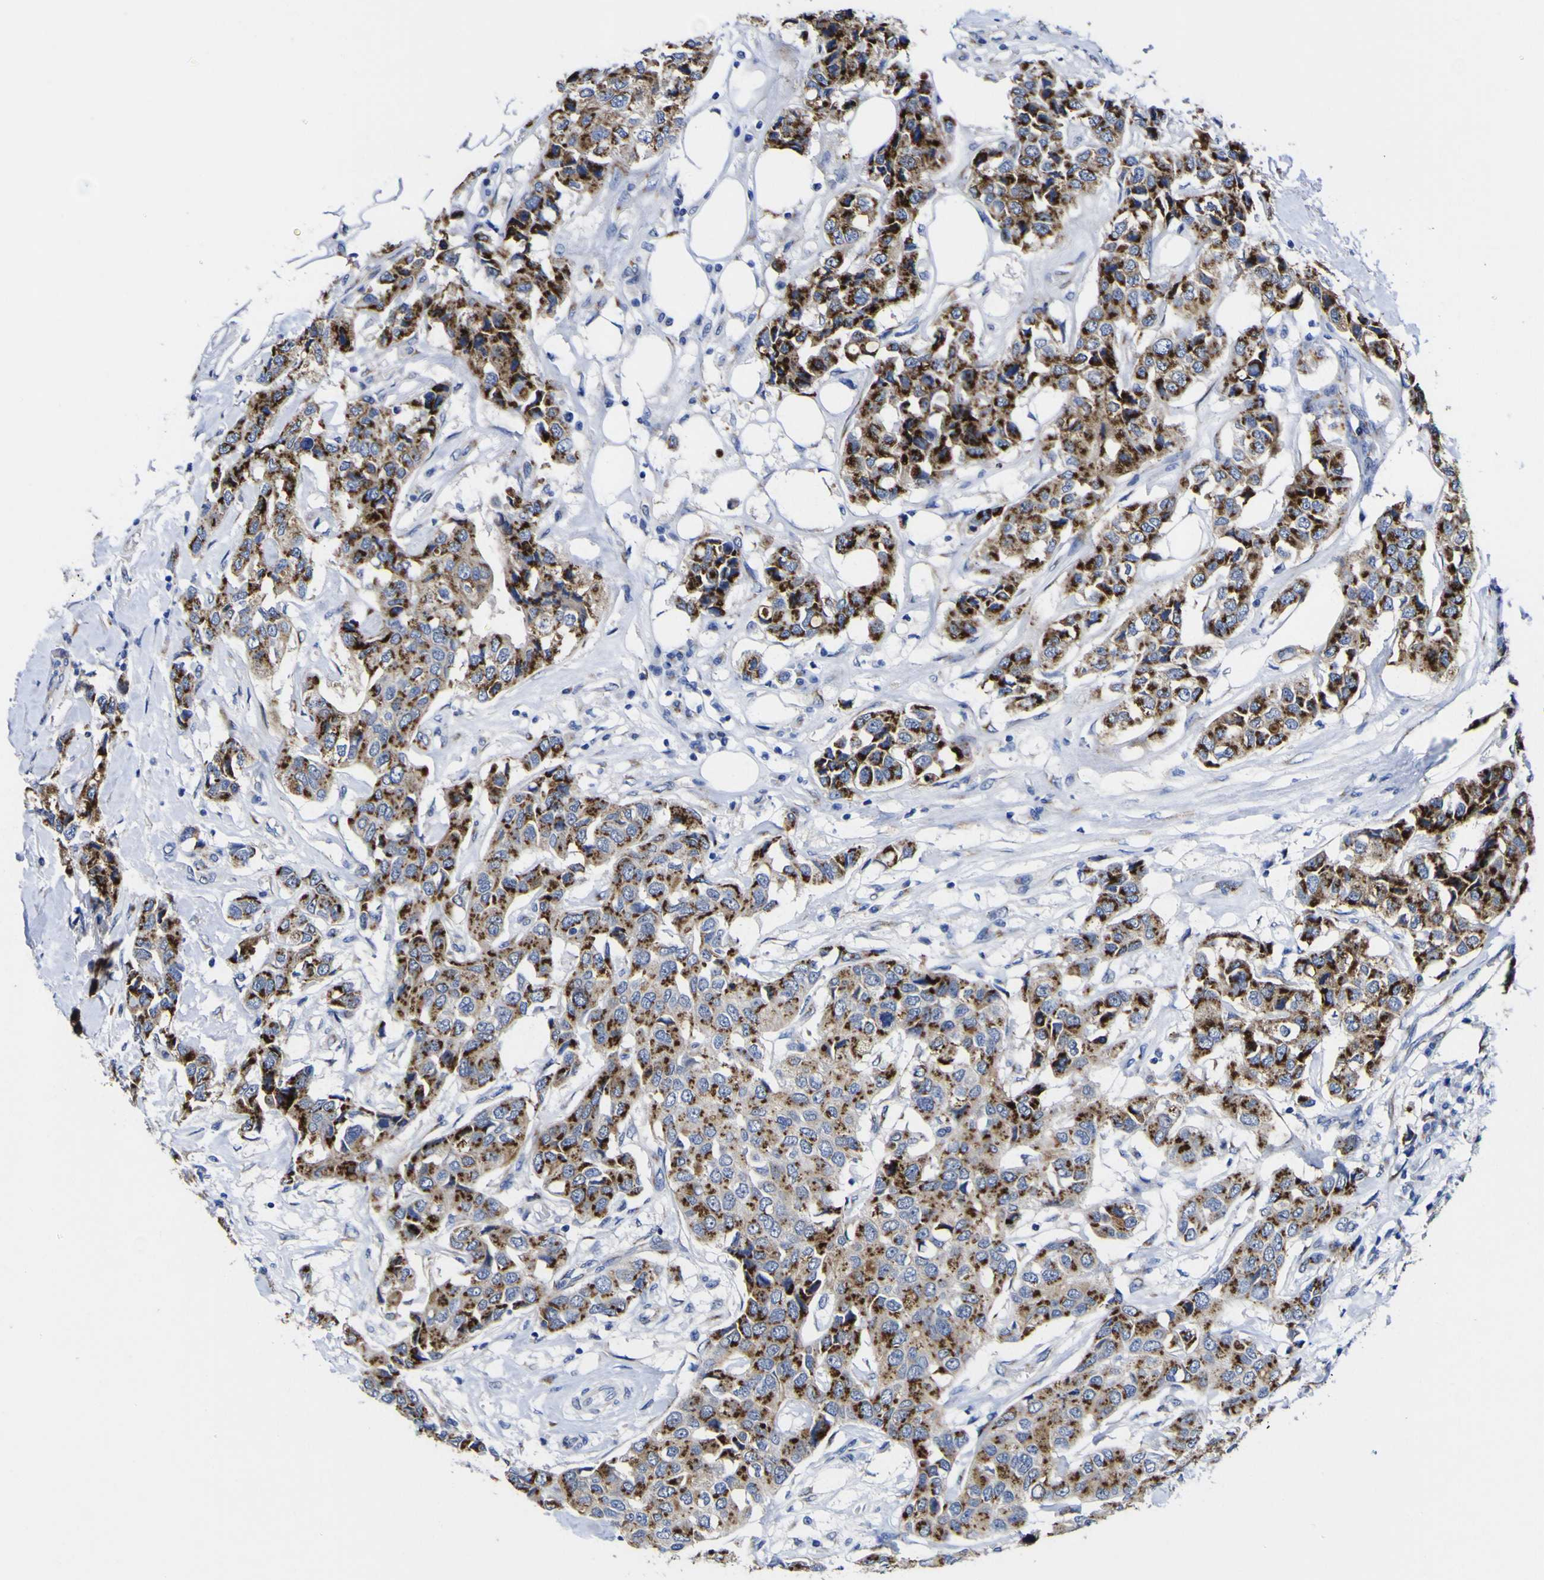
{"staining": {"intensity": "strong", "quantity": ">75%", "location": "cytoplasmic/membranous"}, "tissue": "breast cancer", "cell_type": "Tumor cells", "image_type": "cancer", "snomed": [{"axis": "morphology", "description": "Duct carcinoma"}, {"axis": "topography", "description": "Breast"}], "caption": "Protein positivity by immunohistochemistry shows strong cytoplasmic/membranous positivity in approximately >75% of tumor cells in breast cancer. The protein is stained brown, and the nuclei are stained in blue (DAB IHC with brightfield microscopy, high magnification).", "gene": "GOLM1", "patient": {"sex": "female", "age": 80}}